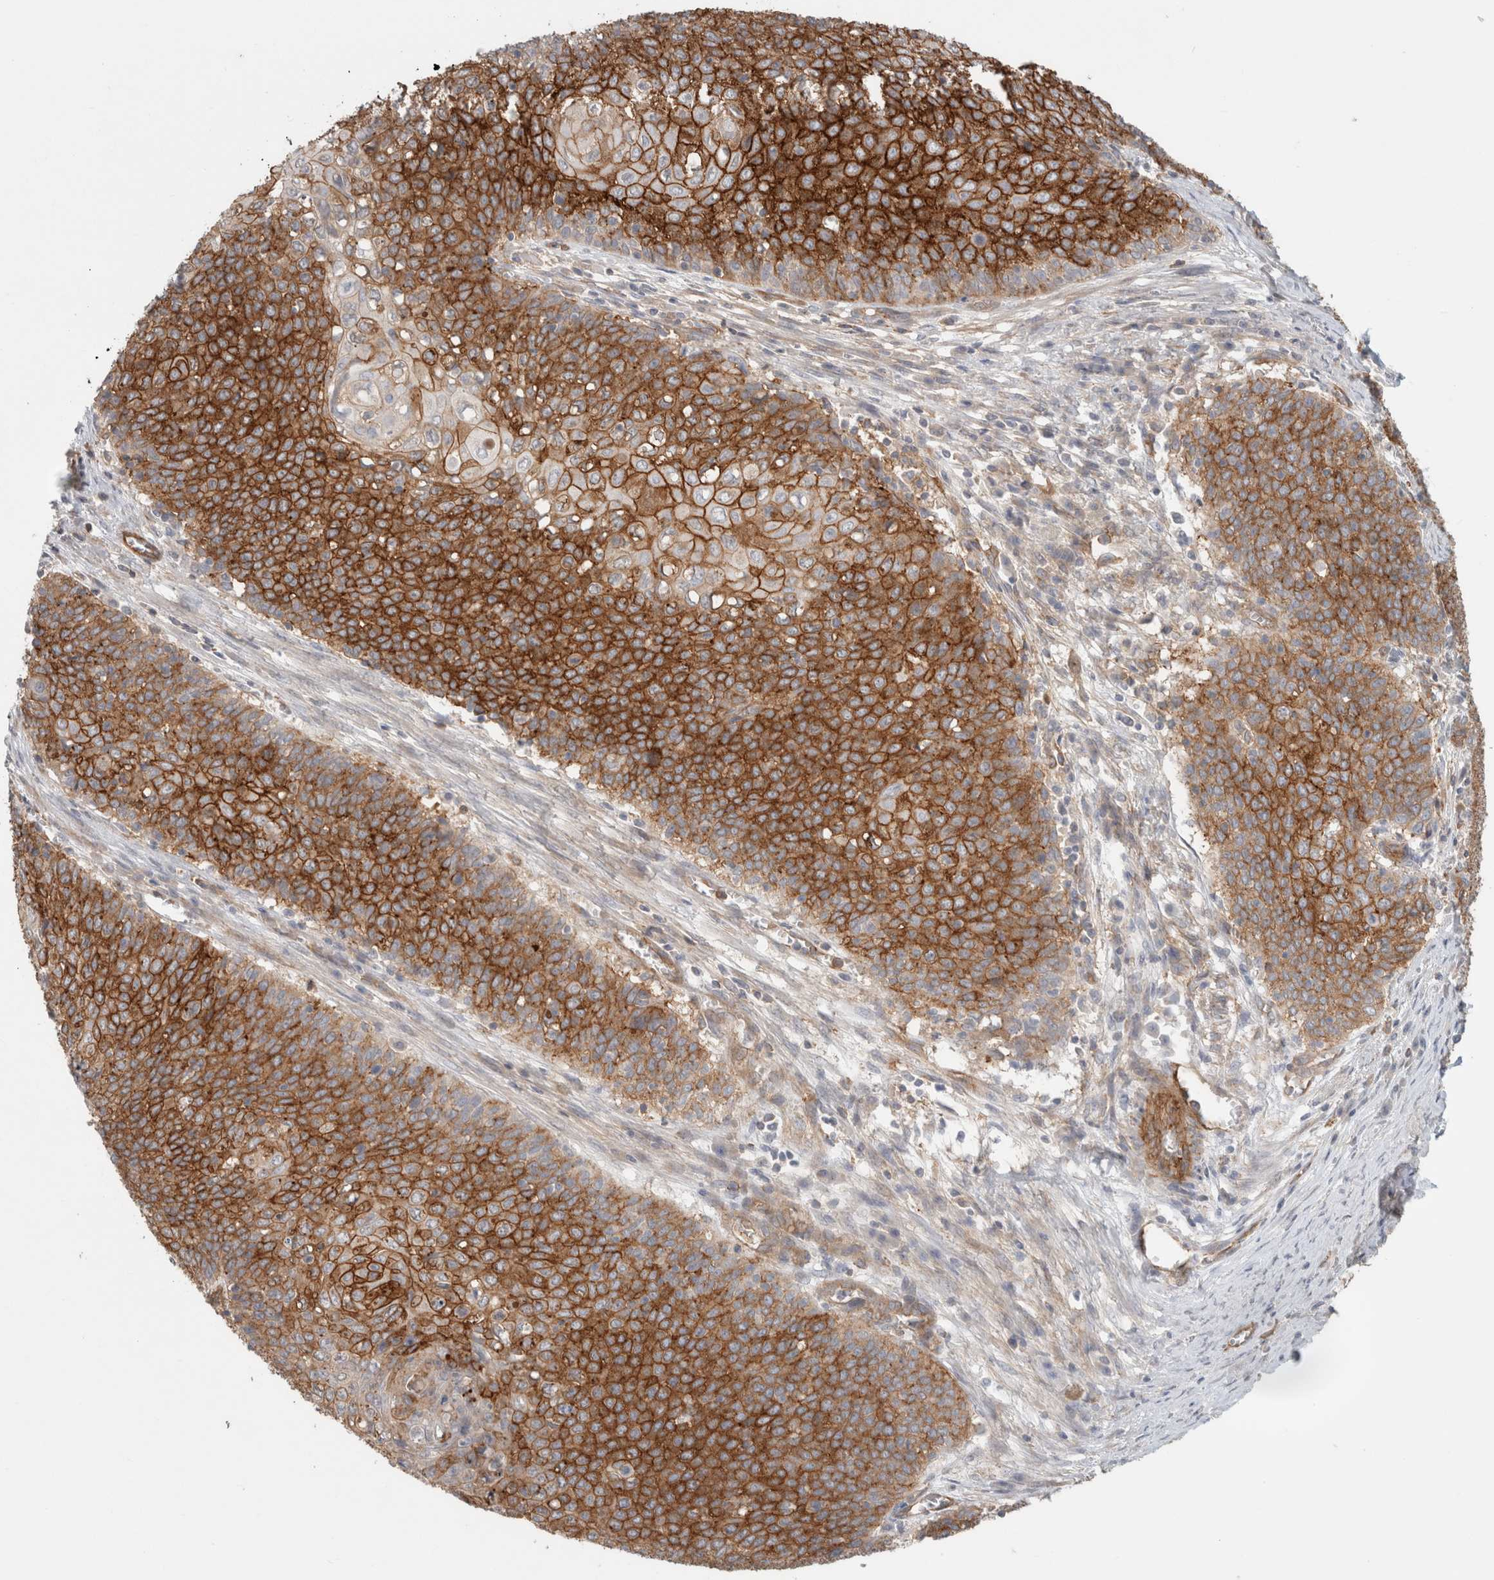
{"staining": {"intensity": "moderate", "quantity": ">75%", "location": "cytoplasmic/membranous"}, "tissue": "cervical cancer", "cell_type": "Tumor cells", "image_type": "cancer", "snomed": [{"axis": "morphology", "description": "Squamous cell carcinoma, NOS"}, {"axis": "topography", "description": "Cervix"}], "caption": "Moderate cytoplasmic/membranous protein expression is appreciated in approximately >75% of tumor cells in cervical cancer.", "gene": "RASAL2", "patient": {"sex": "female", "age": 39}}